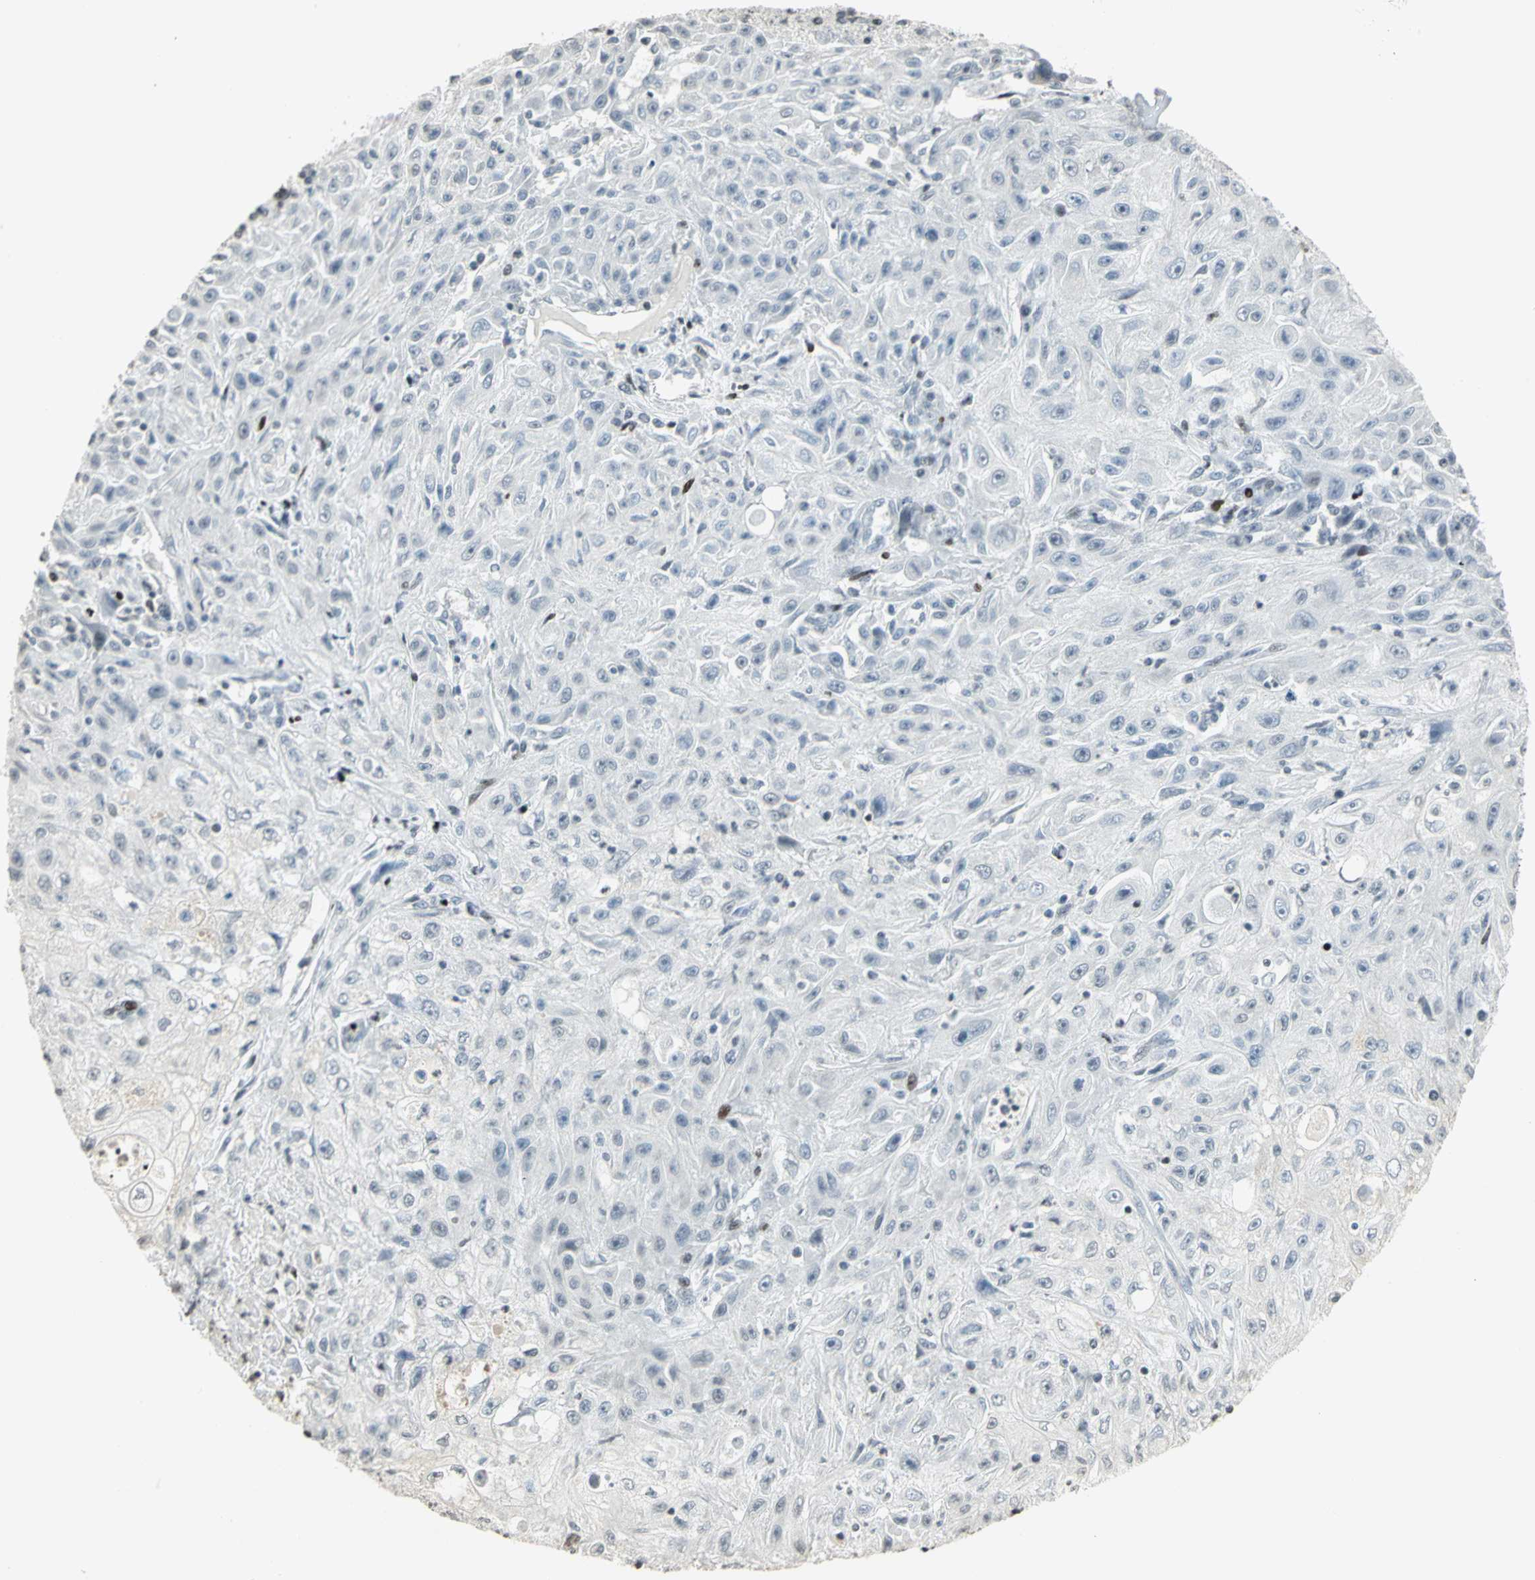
{"staining": {"intensity": "negative", "quantity": "none", "location": "none"}, "tissue": "skin cancer", "cell_type": "Tumor cells", "image_type": "cancer", "snomed": [{"axis": "morphology", "description": "Squamous cell carcinoma, NOS"}, {"axis": "topography", "description": "Skin"}], "caption": "An immunohistochemistry (IHC) photomicrograph of skin squamous cell carcinoma is shown. There is no staining in tumor cells of skin squamous cell carcinoma. (Brightfield microscopy of DAB immunohistochemistry at high magnification).", "gene": "KDM1A", "patient": {"sex": "male", "age": 75}}